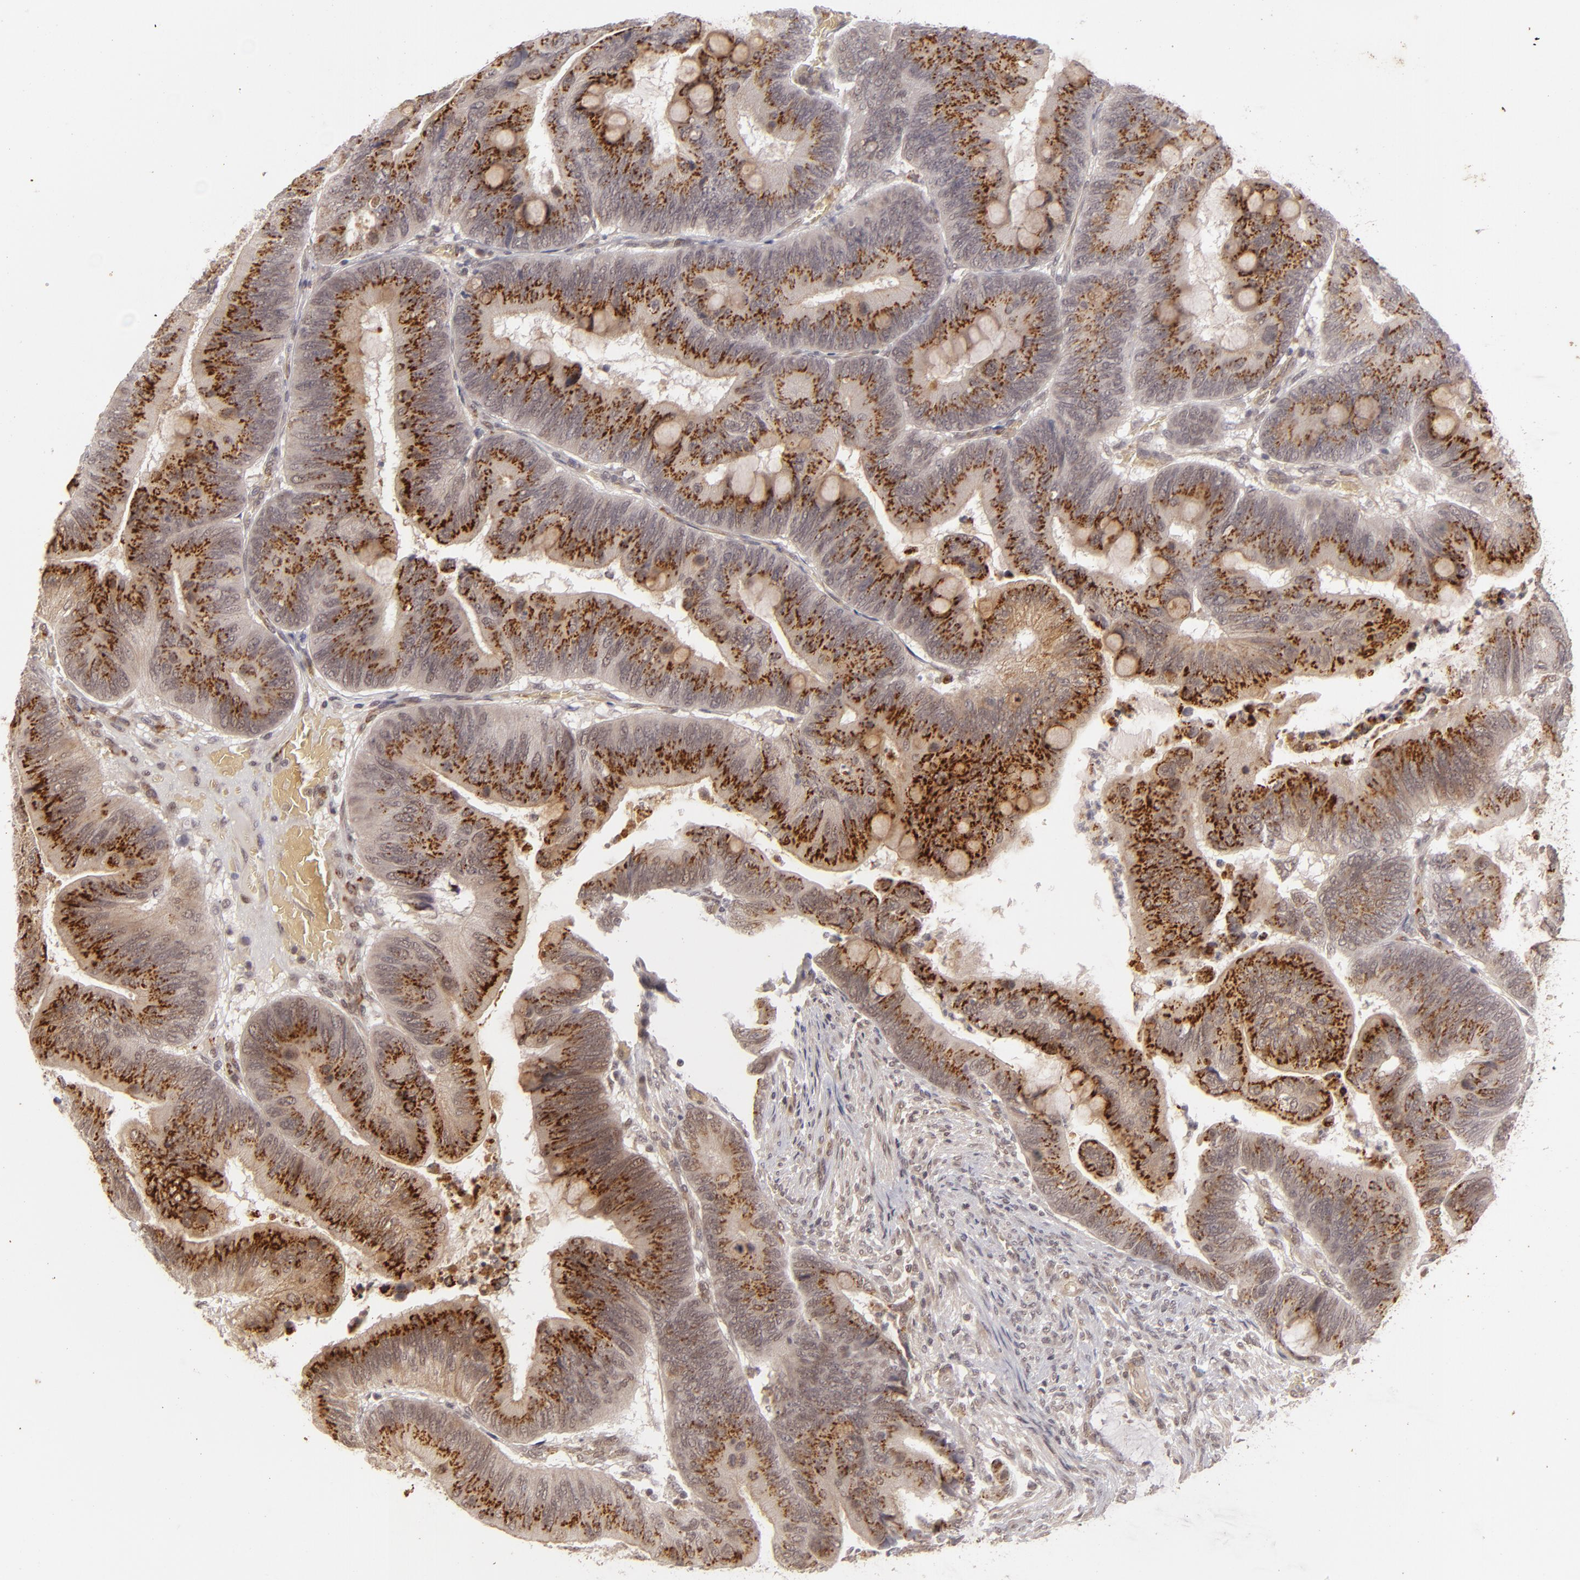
{"staining": {"intensity": "moderate", "quantity": ">75%", "location": "cytoplasmic/membranous"}, "tissue": "colorectal cancer", "cell_type": "Tumor cells", "image_type": "cancer", "snomed": [{"axis": "morphology", "description": "Normal tissue, NOS"}, {"axis": "morphology", "description": "Adenocarcinoma, NOS"}, {"axis": "topography", "description": "Rectum"}], "caption": "A medium amount of moderate cytoplasmic/membranous expression is present in about >75% of tumor cells in colorectal cancer (adenocarcinoma) tissue. (IHC, brightfield microscopy, high magnification).", "gene": "DFFA", "patient": {"sex": "male", "age": 92}}